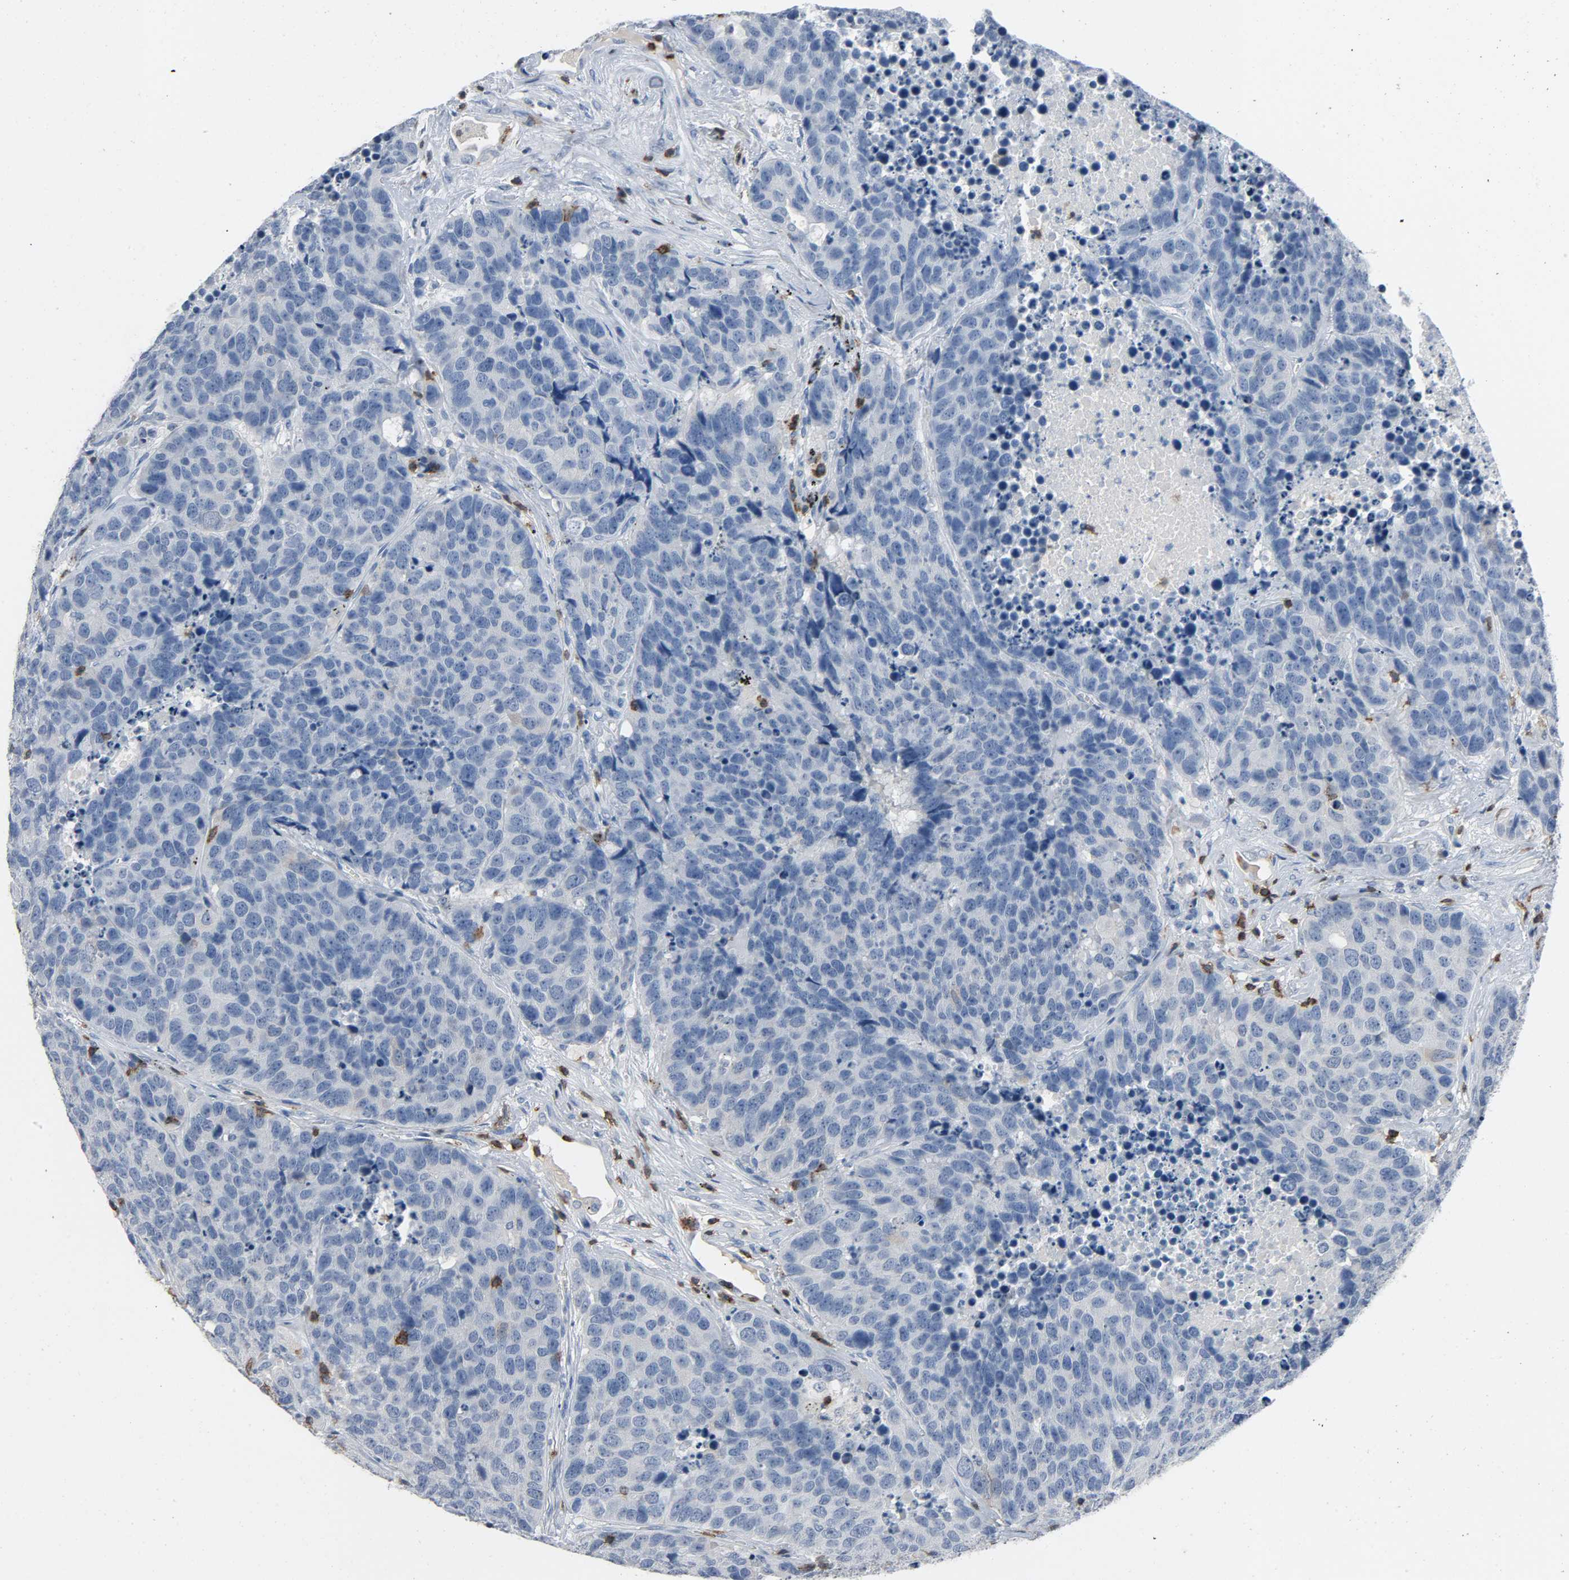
{"staining": {"intensity": "negative", "quantity": "none", "location": "none"}, "tissue": "carcinoid", "cell_type": "Tumor cells", "image_type": "cancer", "snomed": [{"axis": "morphology", "description": "Carcinoid, malignant, NOS"}, {"axis": "topography", "description": "Lung"}], "caption": "Carcinoid (malignant) was stained to show a protein in brown. There is no significant expression in tumor cells.", "gene": "LCK", "patient": {"sex": "male", "age": 60}}